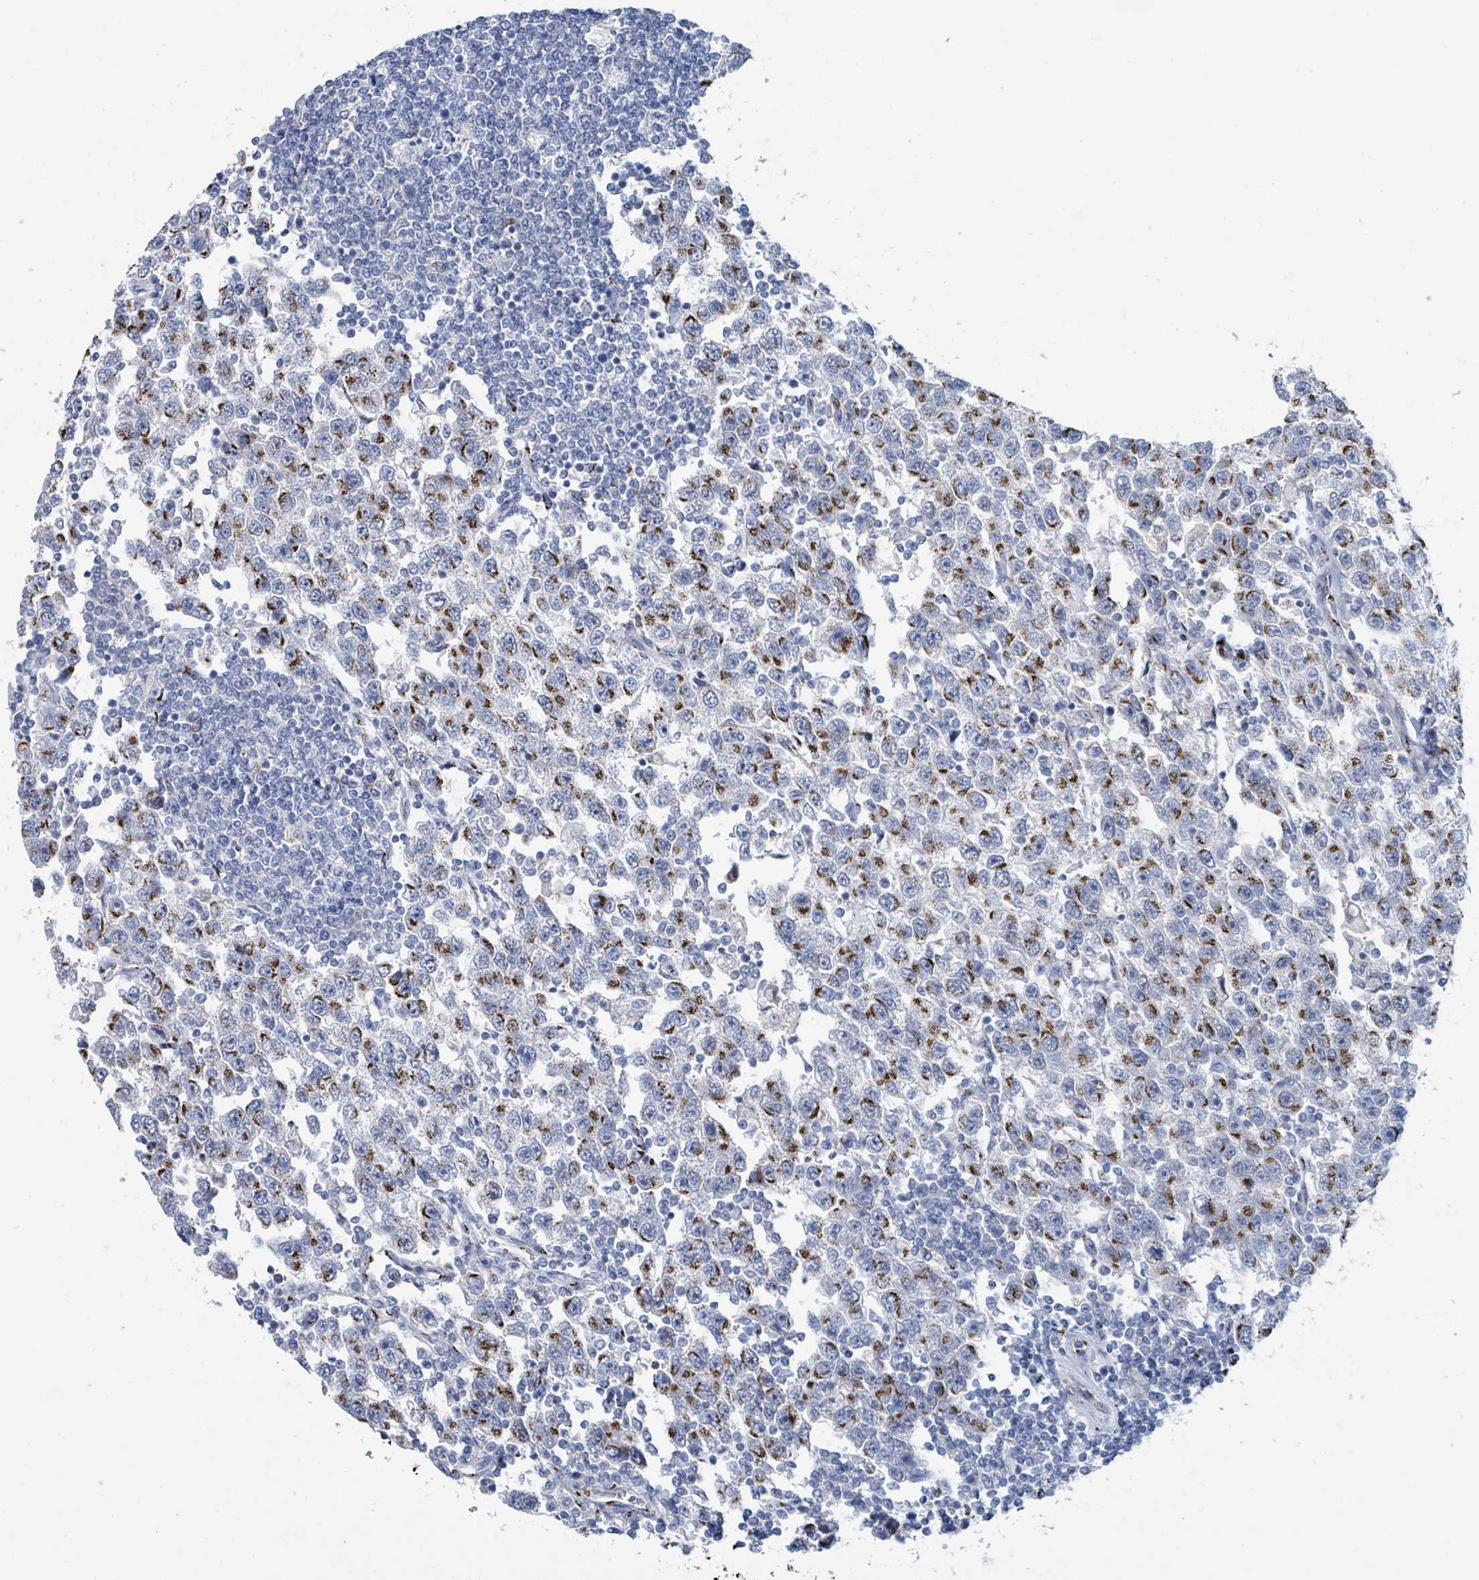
{"staining": {"intensity": "moderate", "quantity": "25%-75%", "location": "cytoplasmic/membranous"}, "tissue": "testis cancer", "cell_type": "Tumor cells", "image_type": "cancer", "snomed": [{"axis": "morphology", "description": "Seminoma, NOS"}, {"axis": "topography", "description": "Testis"}], "caption": "Immunohistochemical staining of human testis seminoma displays moderate cytoplasmic/membranous protein expression in about 25%-75% of tumor cells.", "gene": "DCAF5", "patient": {"sex": "male", "age": 41}}